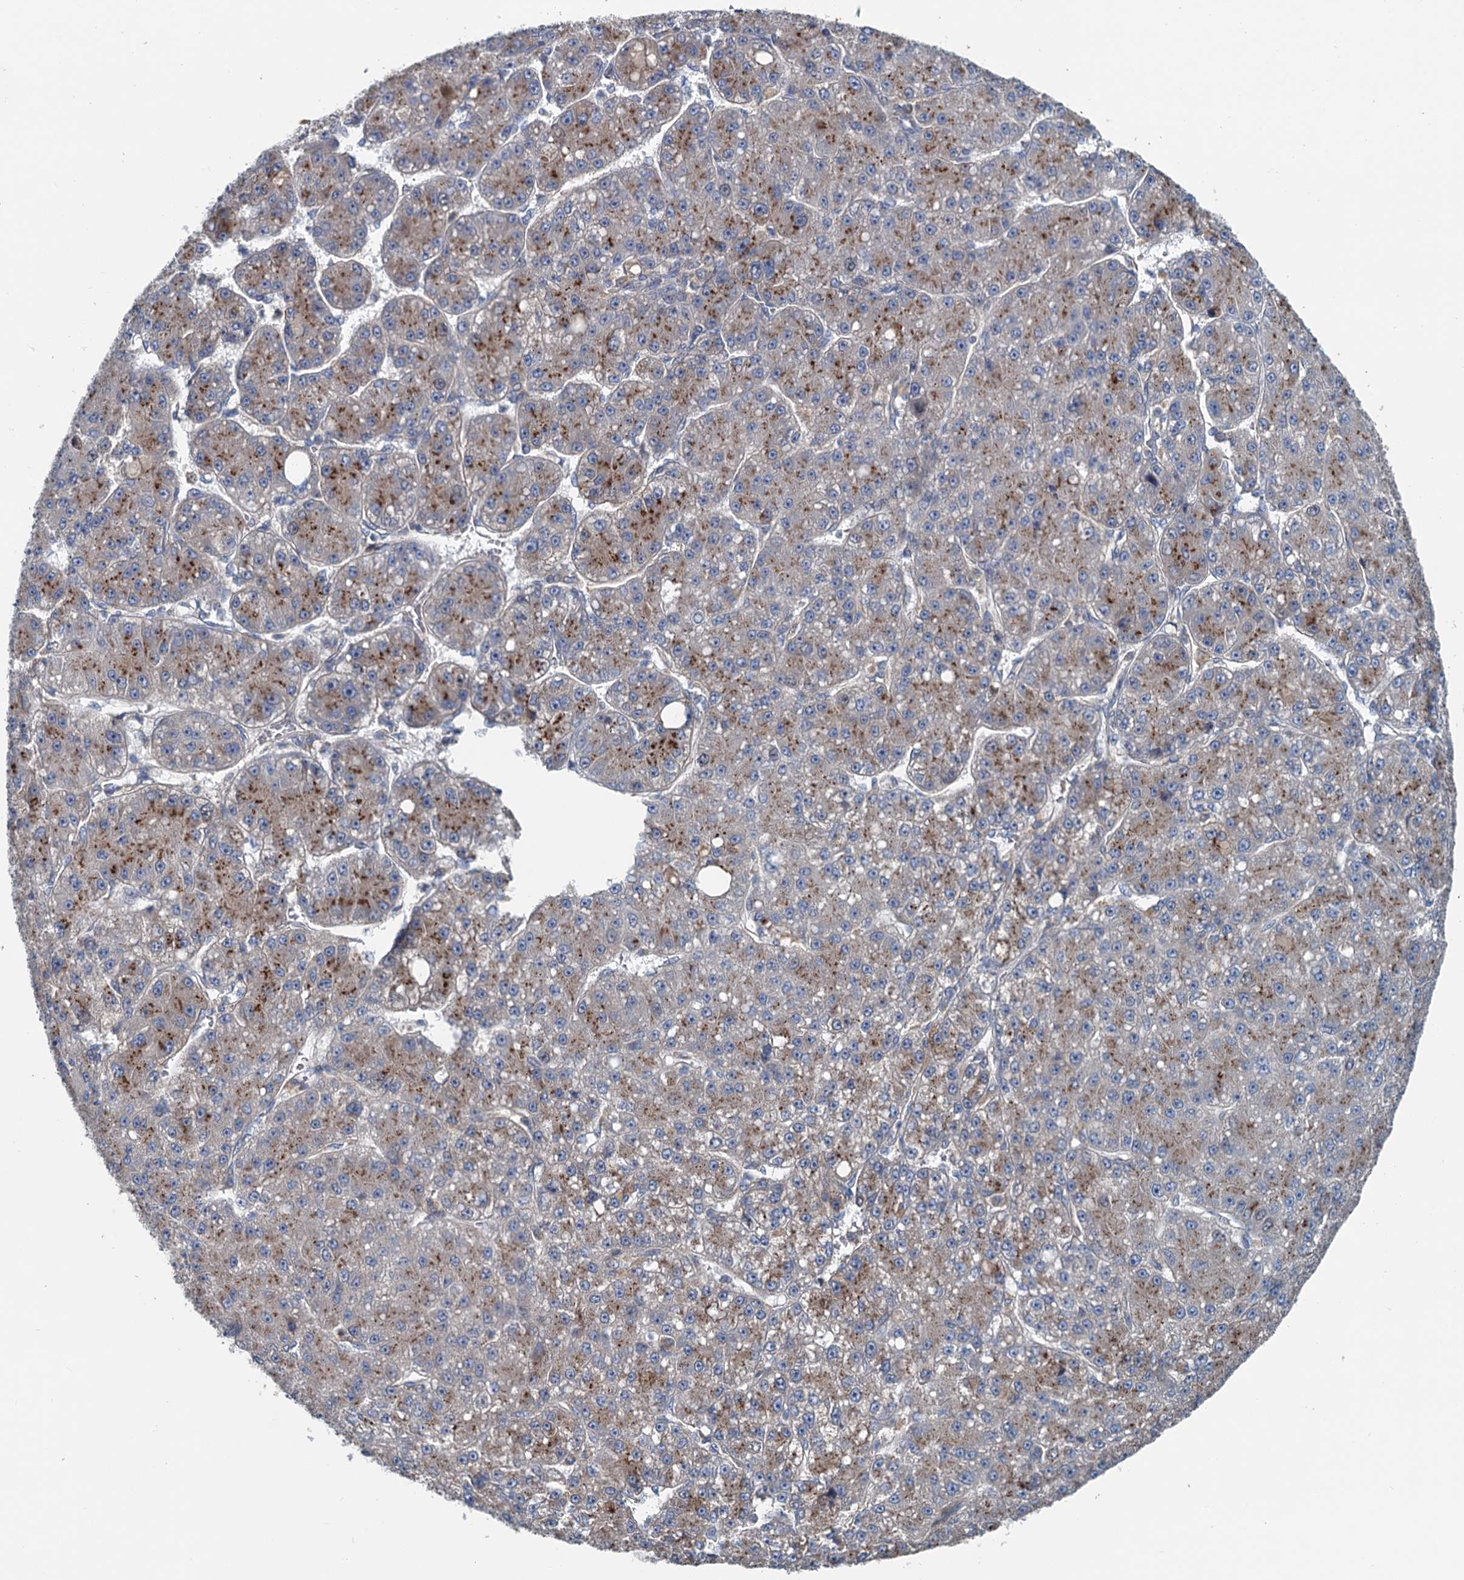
{"staining": {"intensity": "moderate", "quantity": "25%-75%", "location": "cytoplasmic/membranous"}, "tissue": "liver cancer", "cell_type": "Tumor cells", "image_type": "cancer", "snomed": [{"axis": "morphology", "description": "Carcinoma, Hepatocellular, NOS"}, {"axis": "topography", "description": "Liver"}], "caption": "Immunohistochemical staining of human hepatocellular carcinoma (liver) shows medium levels of moderate cytoplasmic/membranous protein positivity in approximately 25%-75% of tumor cells.", "gene": "TEDC1", "patient": {"sex": "male", "age": 67}}